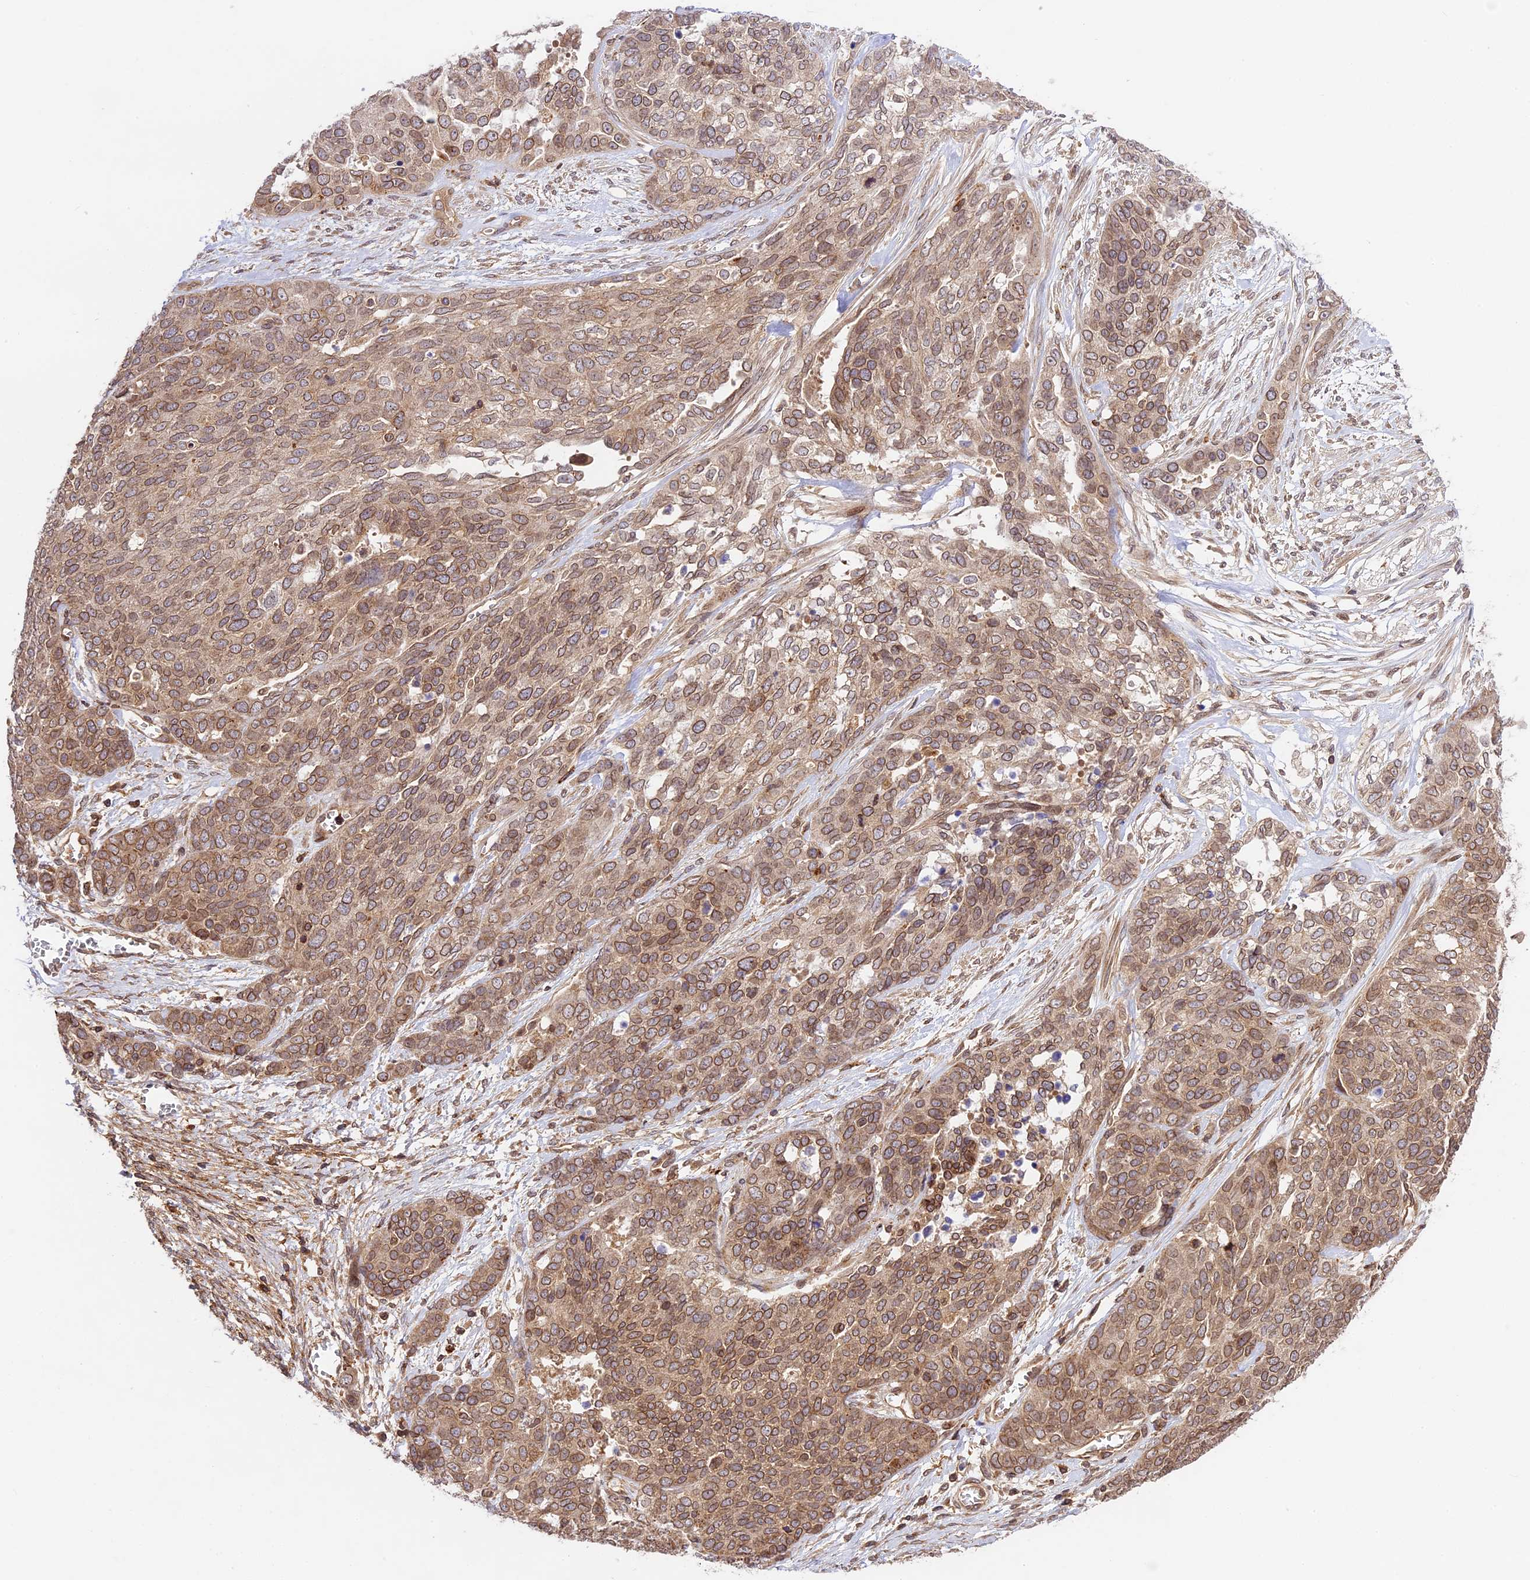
{"staining": {"intensity": "moderate", "quantity": ">75%", "location": "cytoplasmic/membranous,nuclear"}, "tissue": "ovarian cancer", "cell_type": "Tumor cells", "image_type": "cancer", "snomed": [{"axis": "morphology", "description": "Cystadenocarcinoma, serous, NOS"}, {"axis": "topography", "description": "Ovary"}], "caption": "Immunohistochemical staining of human ovarian serous cystadenocarcinoma shows medium levels of moderate cytoplasmic/membranous and nuclear protein staining in about >75% of tumor cells.", "gene": "DGKH", "patient": {"sex": "female", "age": 44}}